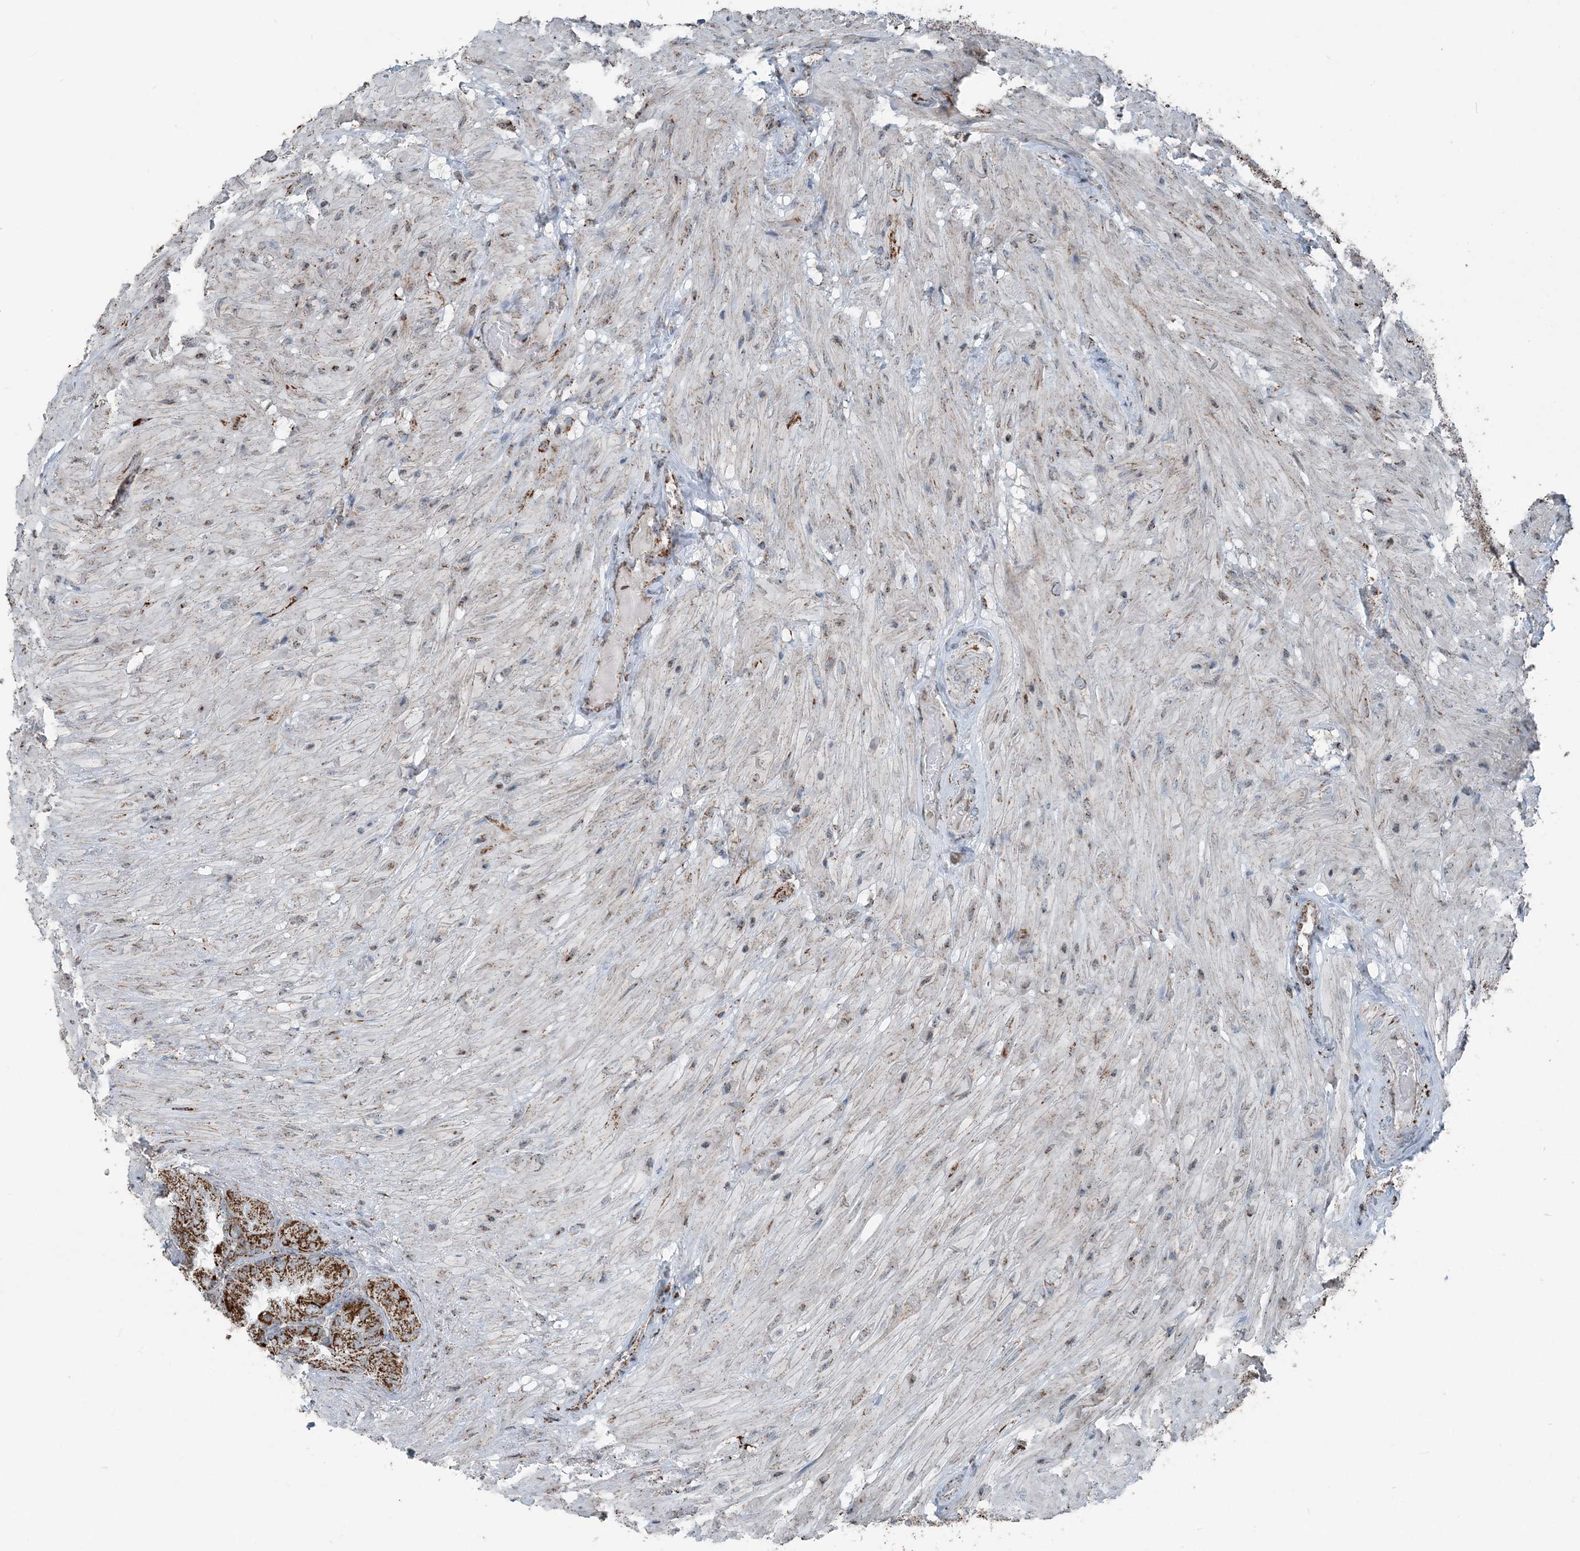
{"staining": {"intensity": "strong", "quantity": ">75%", "location": "cytoplasmic/membranous"}, "tissue": "seminal vesicle", "cell_type": "Glandular cells", "image_type": "normal", "snomed": [{"axis": "morphology", "description": "Normal tissue, NOS"}, {"axis": "topography", "description": "Seminal veicle"}, {"axis": "topography", "description": "Peripheral nerve tissue"}], "caption": "The image exhibits a brown stain indicating the presence of a protein in the cytoplasmic/membranous of glandular cells in seminal vesicle. Nuclei are stained in blue.", "gene": "SUCLG1", "patient": {"sex": "male", "age": 63}}